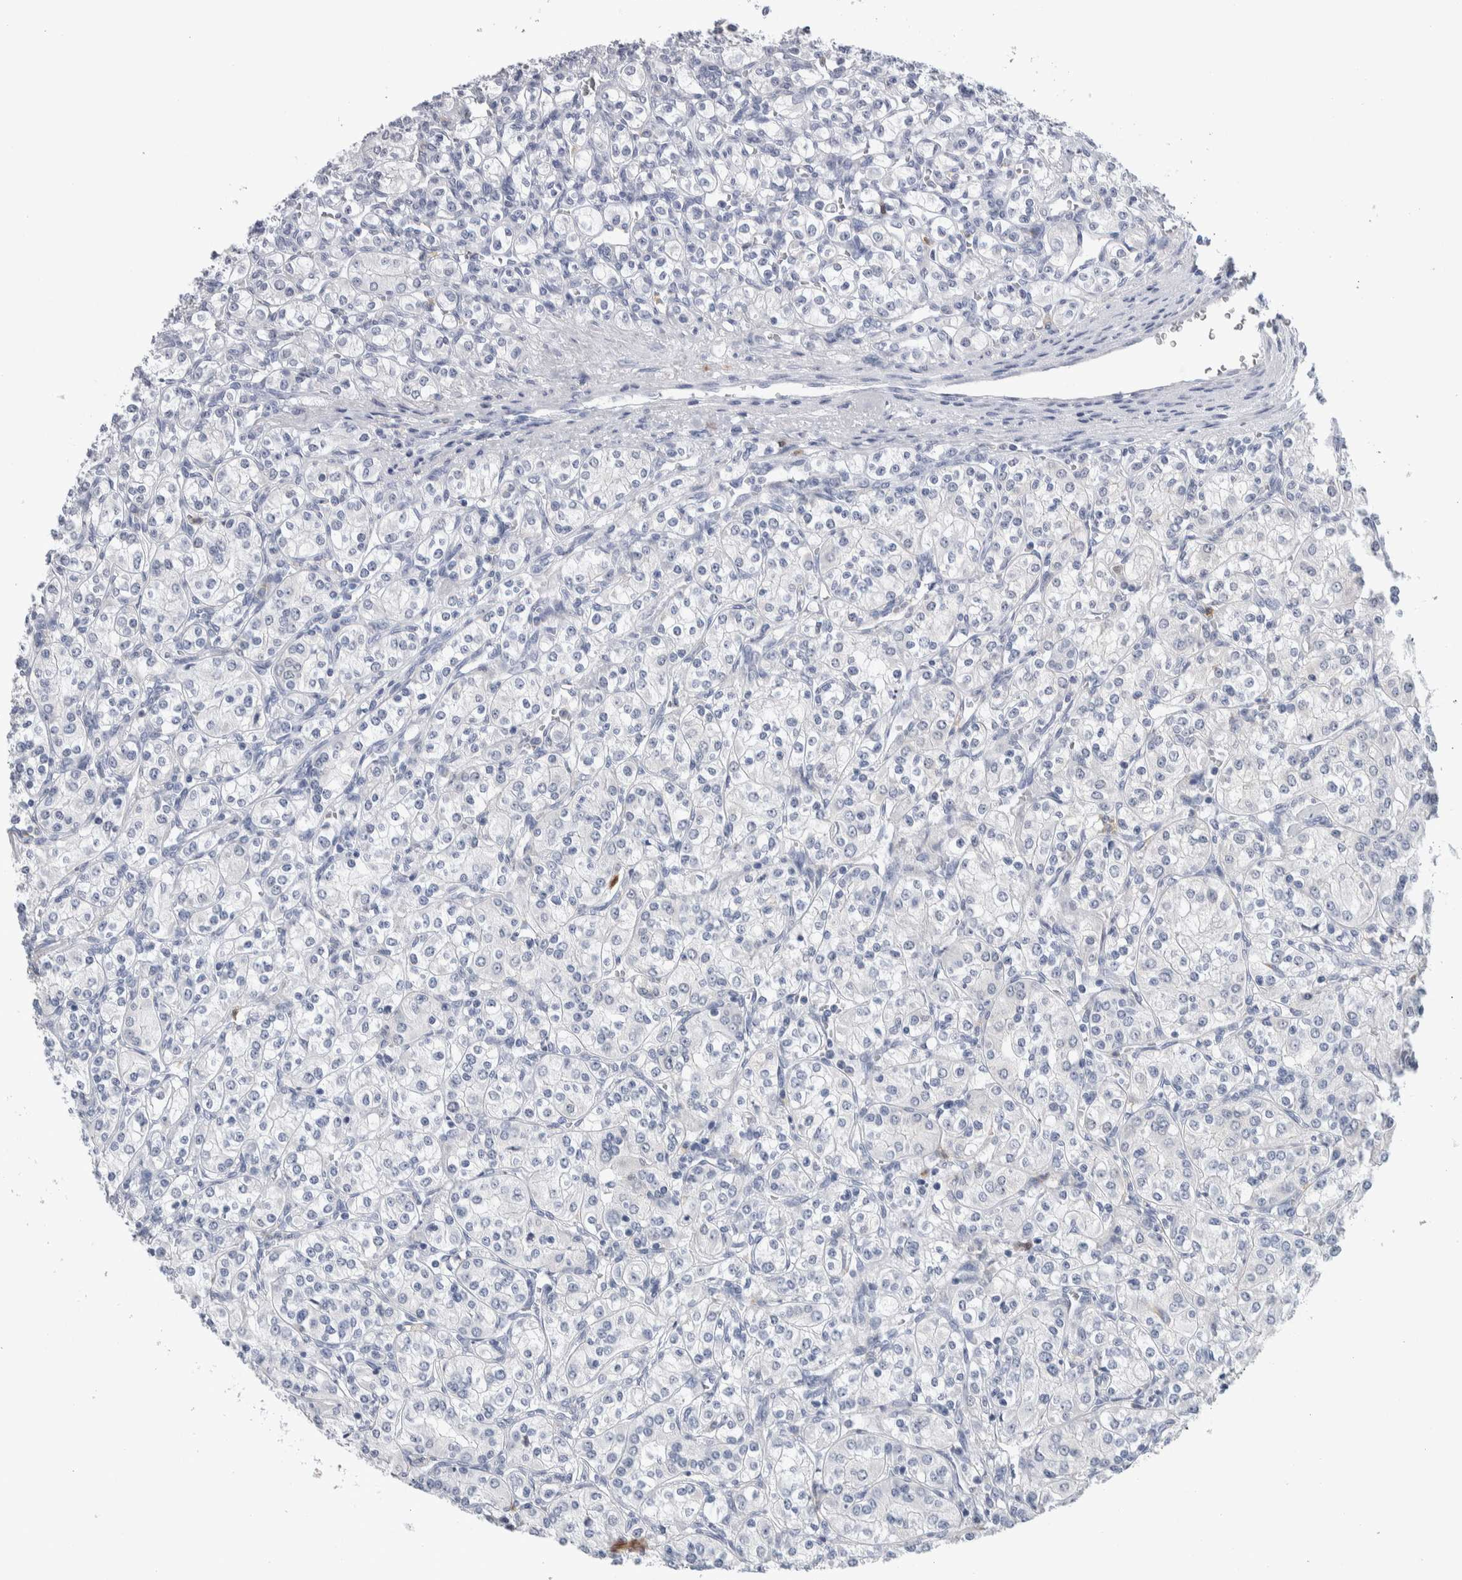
{"staining": {"intensity": "negative", "quantity": "none", "location": "none"}, "tissue": "renal cancer", "cell_type": "Tumor cells", "image_type": "cancer", "snomed": [{"axis": "morphology", "description": "Adenocarcinoma, NOS"}, {"axis": "topography", "description": "Kidney"}], "caption": "This is a image of immunohistochemistry (IHC) staining of renal cancer, which shows no expression in tumor cells.", "gene": "LURAP1L", "patient": {"sex": "male", "age": 77}}